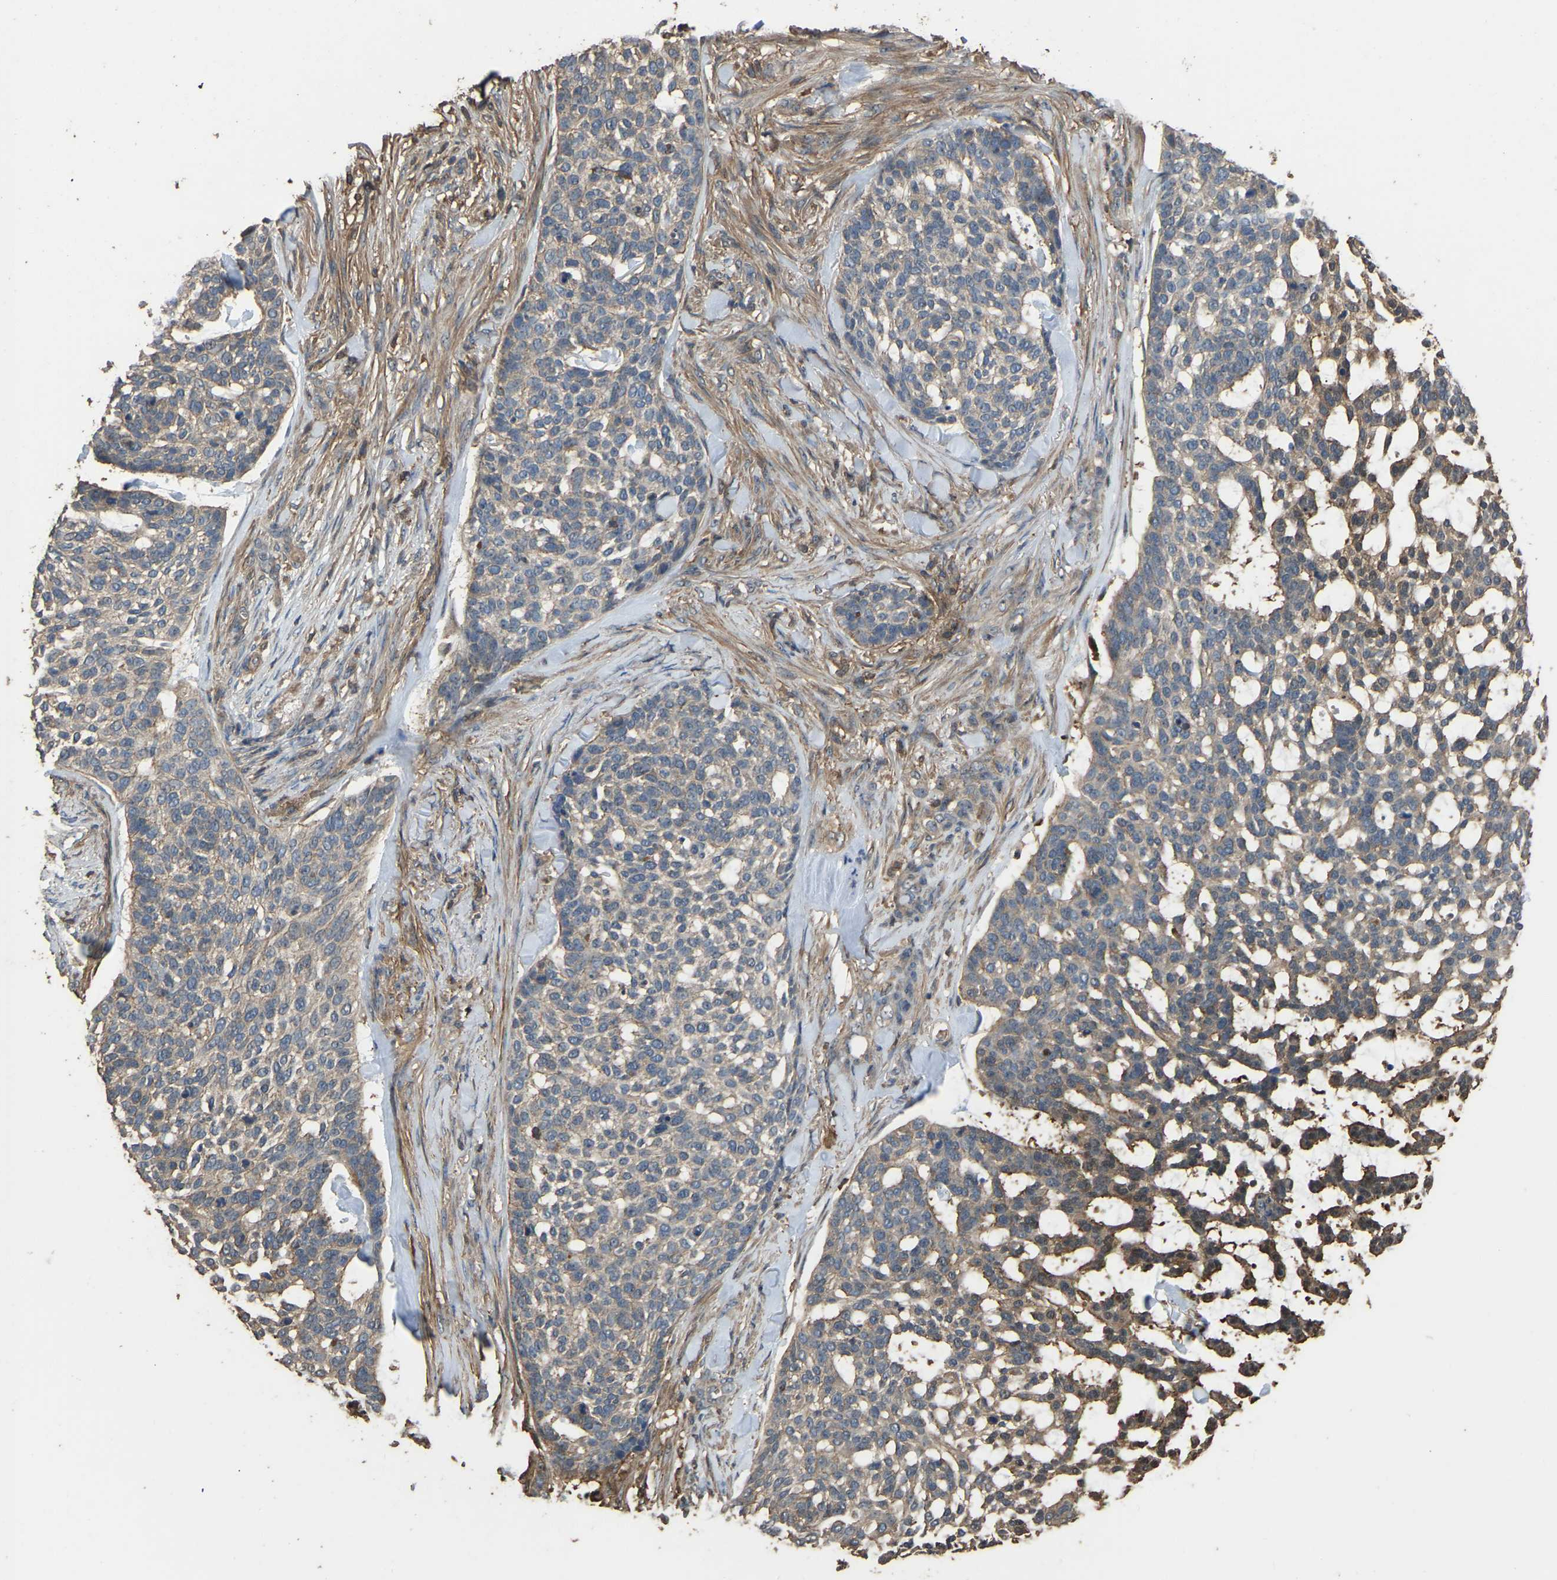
{"staining": {"intensity": "weak", "quantity": "<25%", "location": "cytoplasmic/membranous"}, "tissue": "skin cancer", "cell_type": "Tumor cells", "image_type": "cancer", "snomed": [{"axis": "morphology", "description": "Basal cell carcinoma"}, {"axis": "topography", "description": "Skin"}], "caption": "Image shows no significant protein staining in tumor cells of skin basal cell carcinoma.", "gene": "FHIT", "patient": {"sex": "female", "age": 64}}